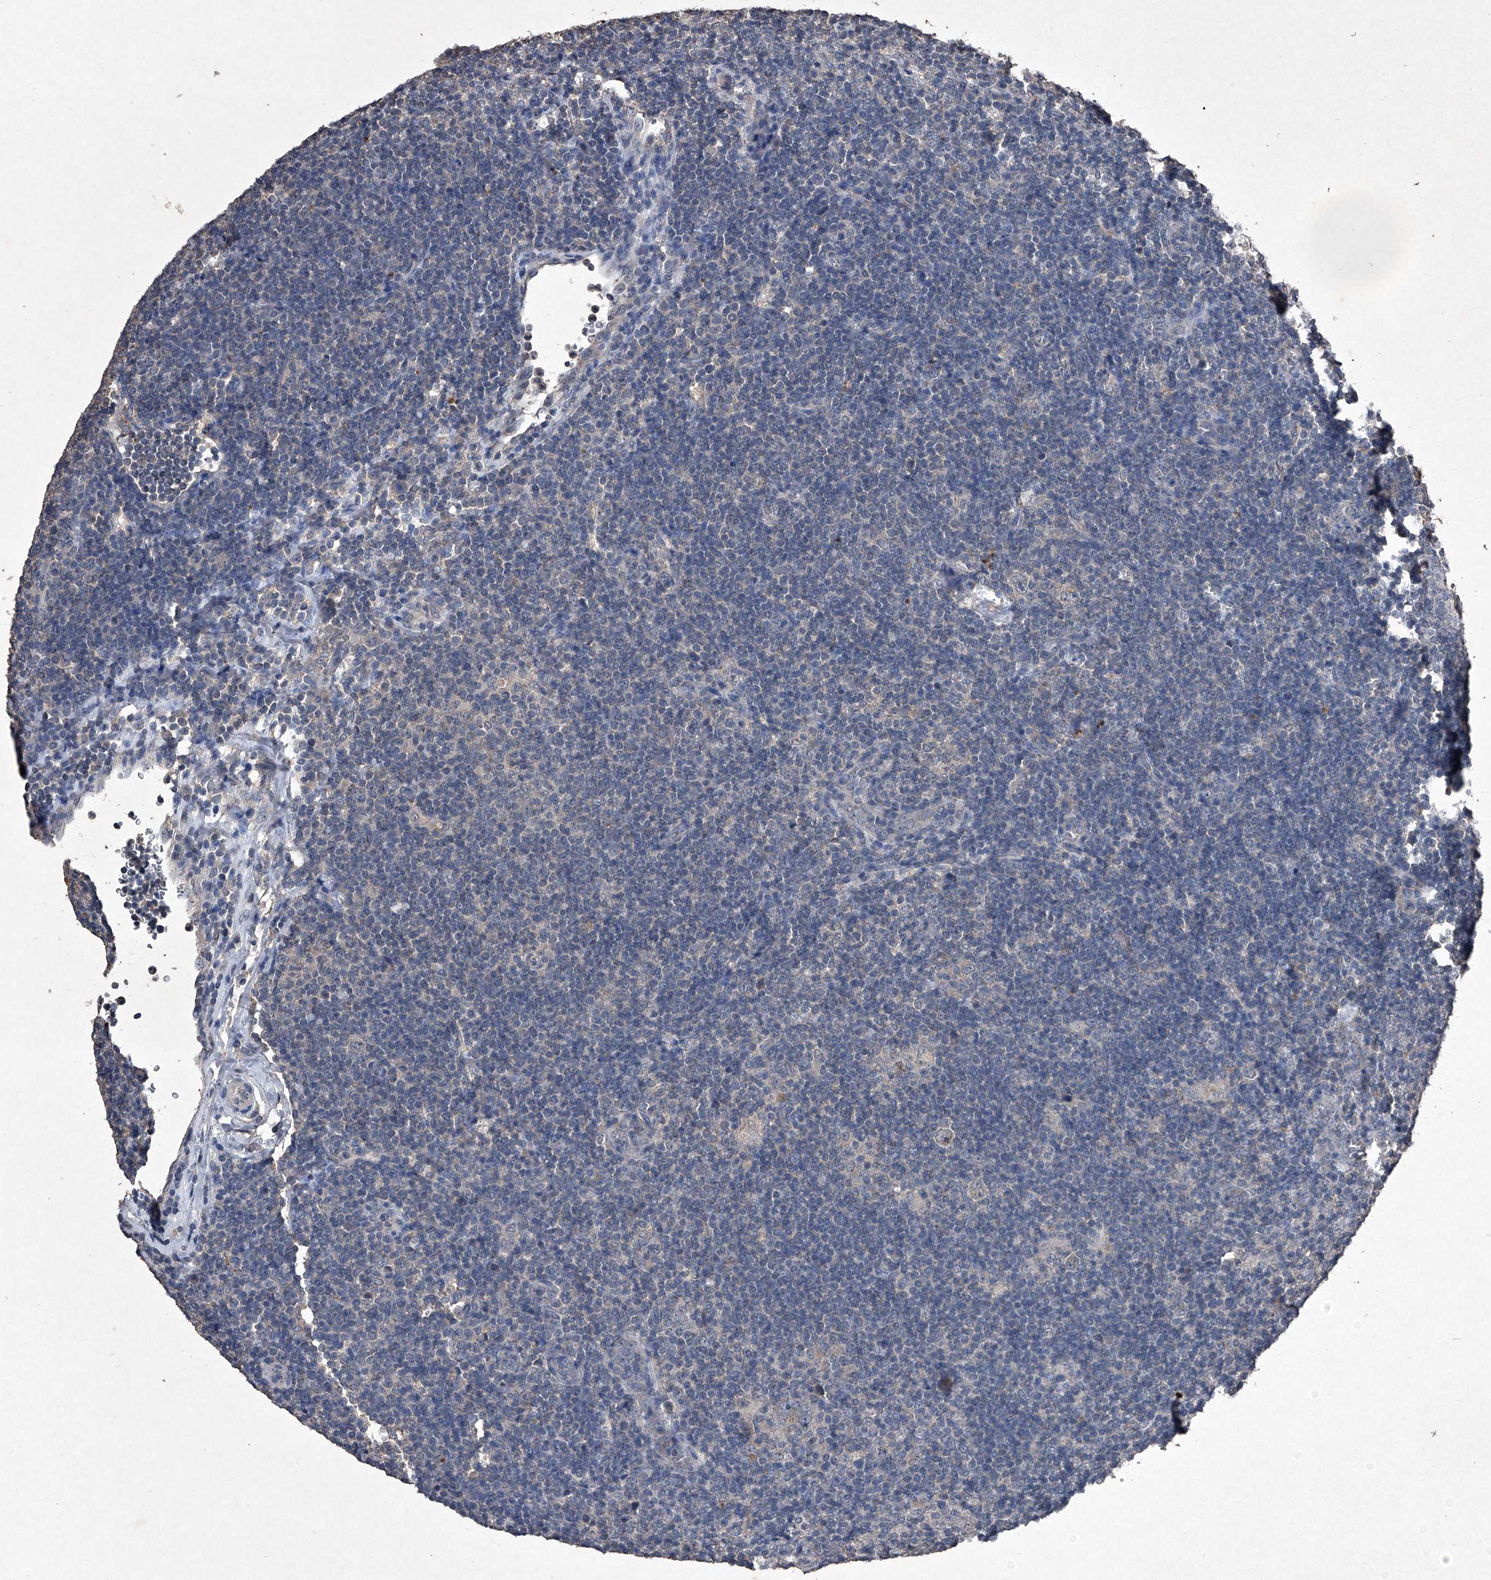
{"staining": {"intensity": "negative", "quantity": "none", "location": "none"}, "tissue": "lymphoma", "cell_type": "Tumor cells", "image_type": "cancer", "snomed": [{"axis": "morphology", "description": "Hodgkin's disease, NOS"}, {"axis": "topography", "description": "Lymph node"}], "caption": "An IHC image of lymphoma is shown. There is no staining in tumor cells of lymphoma.", "gene": "MAPKAP1", "patient": {"sex": "female", "age": 57}}